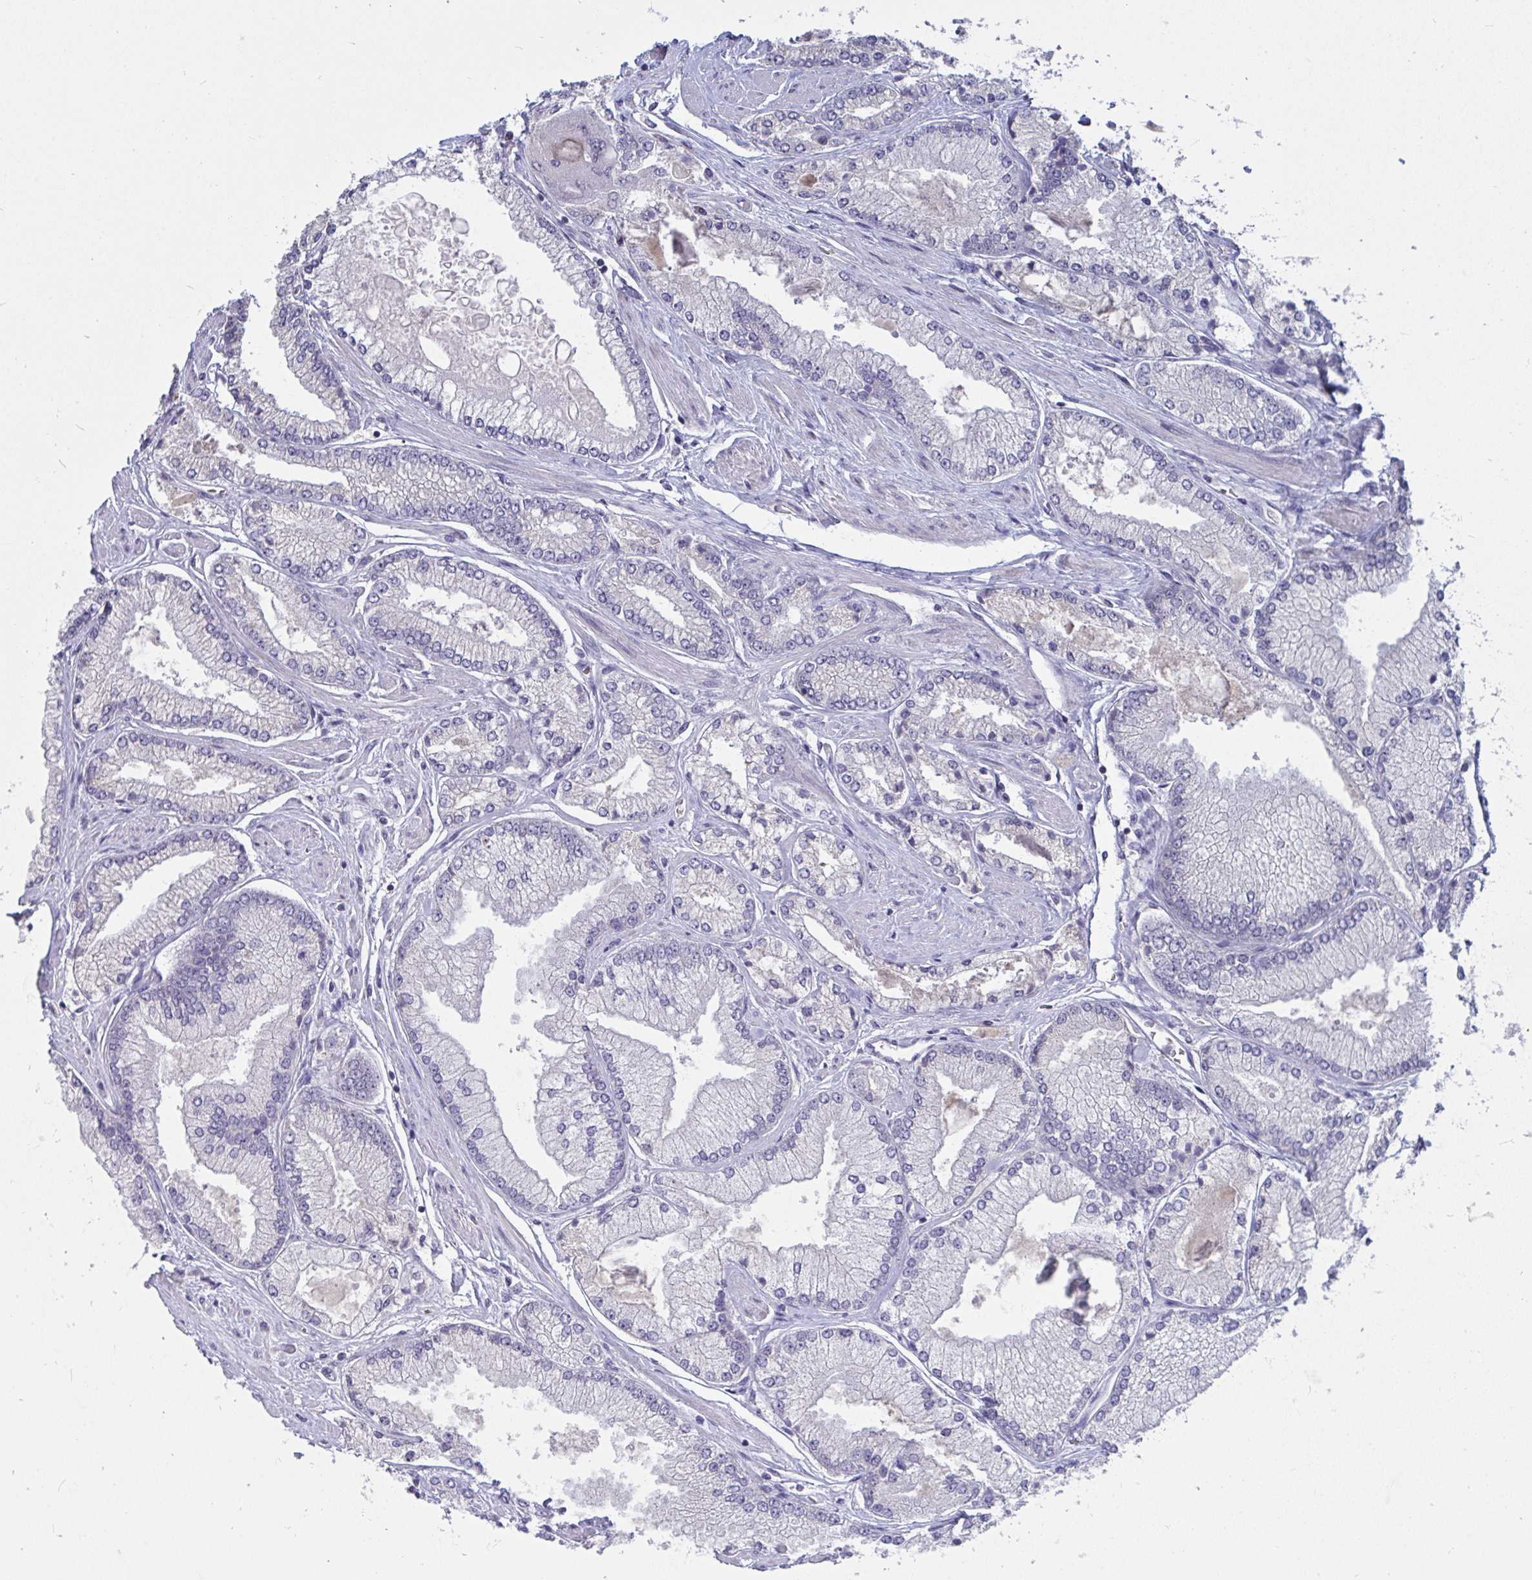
{"staining": {"intensity": "negative", "quantity": "none", "location": "none"}, "tissue": "prostate cancer", "cell_type": "Tumor cells", "image_type": "cancer", "snomed": [{"axis": "morphology", "description": "Adenocarcinoma, Low grade"}, {"axis": "topography", "description": "Prostate"}], "caption": "Image shows no protein positivity in tumor cells of low-grade adenocarcinoma (prostate) tissue.", "gene": "MYC", "patient": {"sex": "male", "age": 67}}